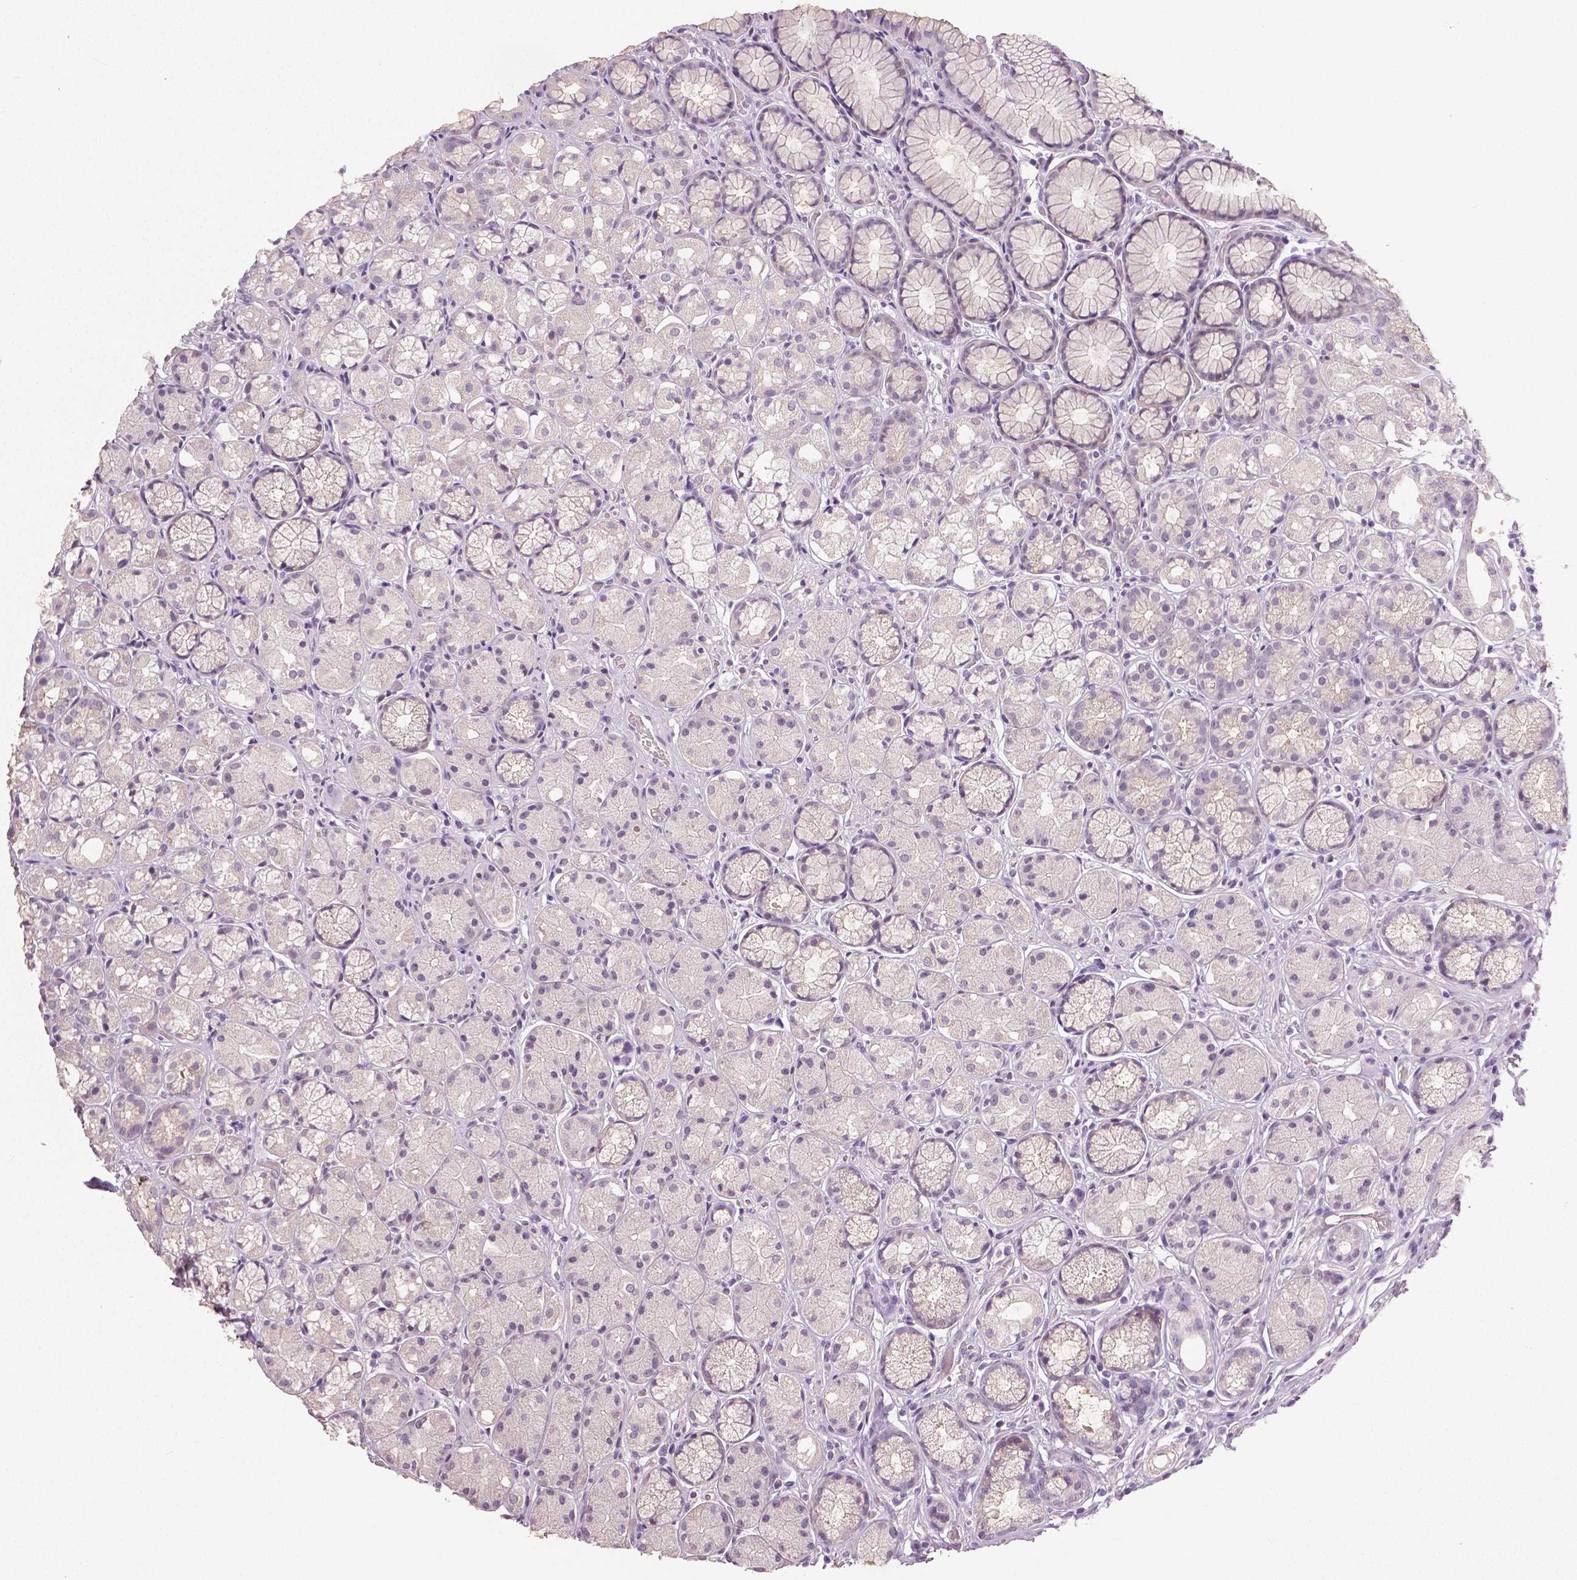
{"staining": {"intensity": "negative", "quantity": "none", "location": "none"}, "tissue": "stomach", "cell_type": "Glandular cells", "image_type": "normal", "snomed": [{"axis": "morphology", "description": "Normal tissue, NOS"}, {"axis": "topography", "description": "Stomach"}], "caption": "This is an immunohistochemistry (IHC) image of normal human stomach. There is no positivity in glandular cells.", "gene": "NECAB1", "patient": {"sex": "male", "age": 70}}